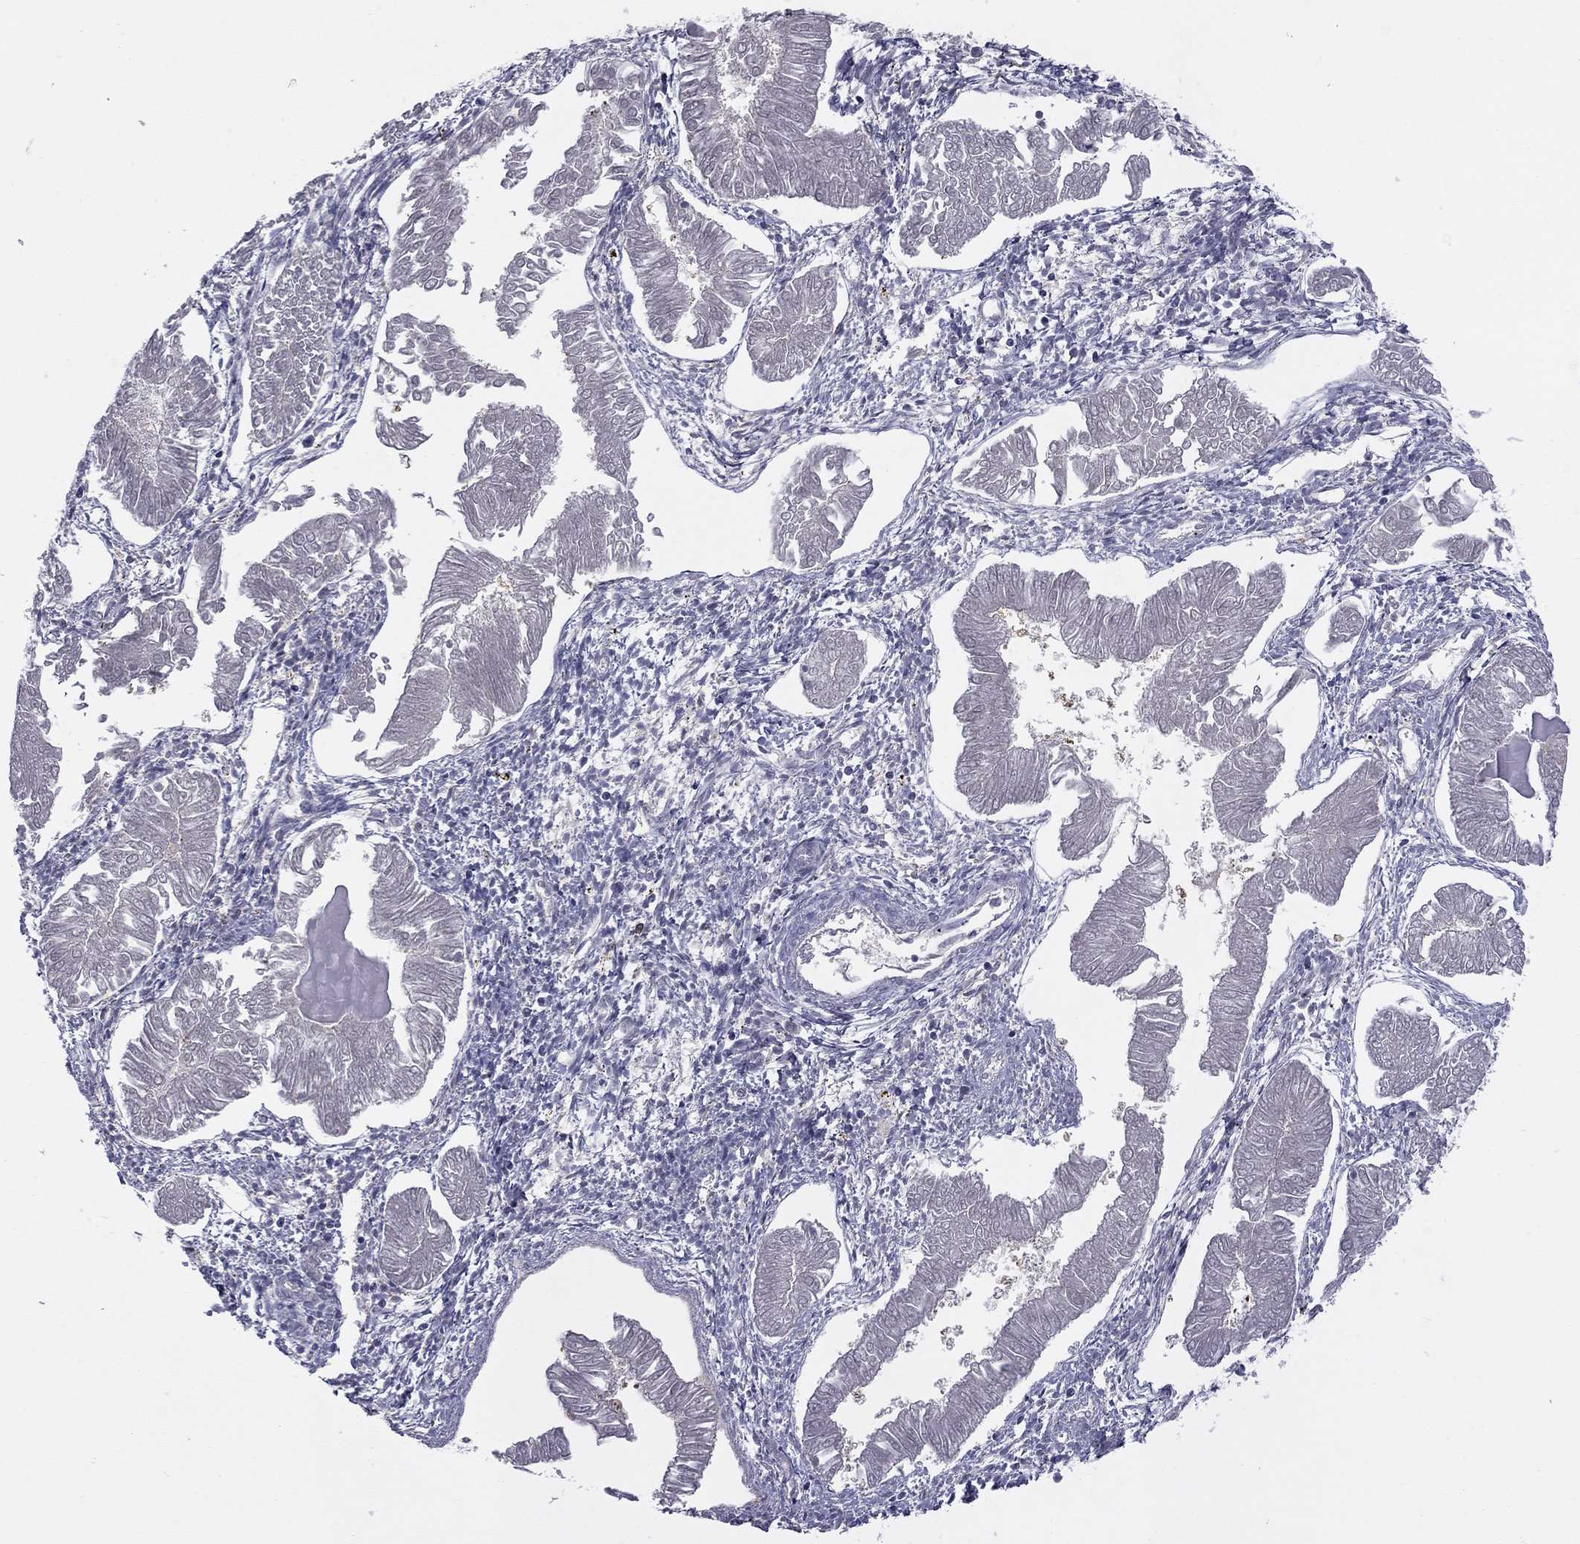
{"staining": {"intensity": "negative", "quantity": "none", "location": "none"}, "tissue": "endometrial cancer", "cell_type": "Tumor cells", "image_type": "cancer", "snomed": [{"axis": "morphology", "description": "Adenocarcinoma, NOS"}, {"axis": "topography", "description": "Endometrium"}], "caption": "There is no significant positivity in tumor cells of endometrial cancer. (DAB immunohistochemistry, high magnification).", "gene": "PCGF3", "patient": {"sex": "female", "age": 53}}